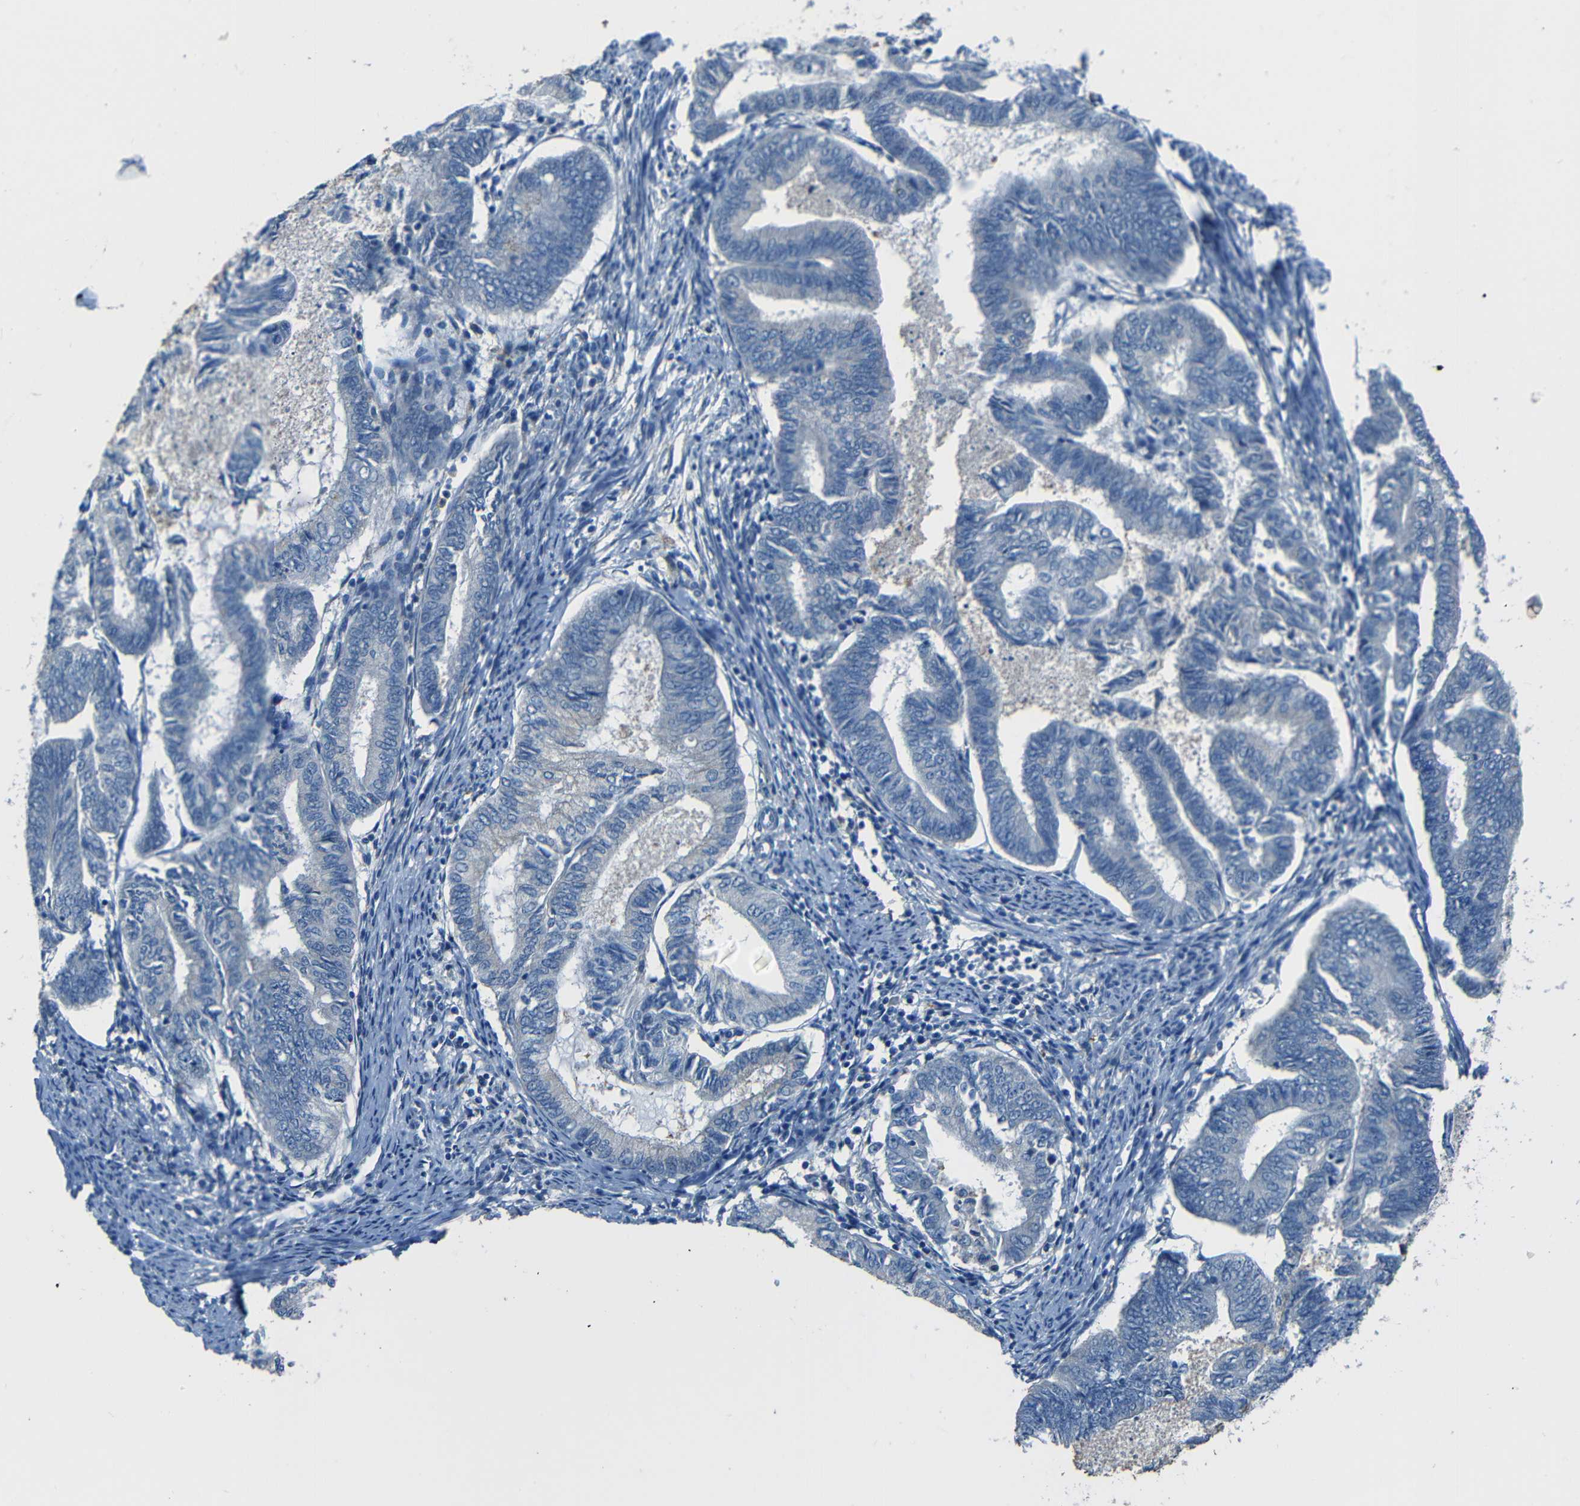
{"staining": {"intensity": "negative", "quantity": "none", "location": "none"}, "tissue": "endometrial cancer", "cell_type": "Tumor cells", "image_type": "cancer", "snomed": [{"axis": "morphology", "description": "Adenocarcinoma, NOS"}, {"axis": "topography", "description": "Endometrium"}], "caption": "Immunohistochemical staining of endometrial adenocarcinoma shows no significant staining in tumor cells. The staining was performed using DAB to visualize the protein expression in brown, while the nuclei were stained in blue with hematoxylin (Magnification: 20x).", "gene": "SLA", "patient": {"sex": "female", "age": 86}}